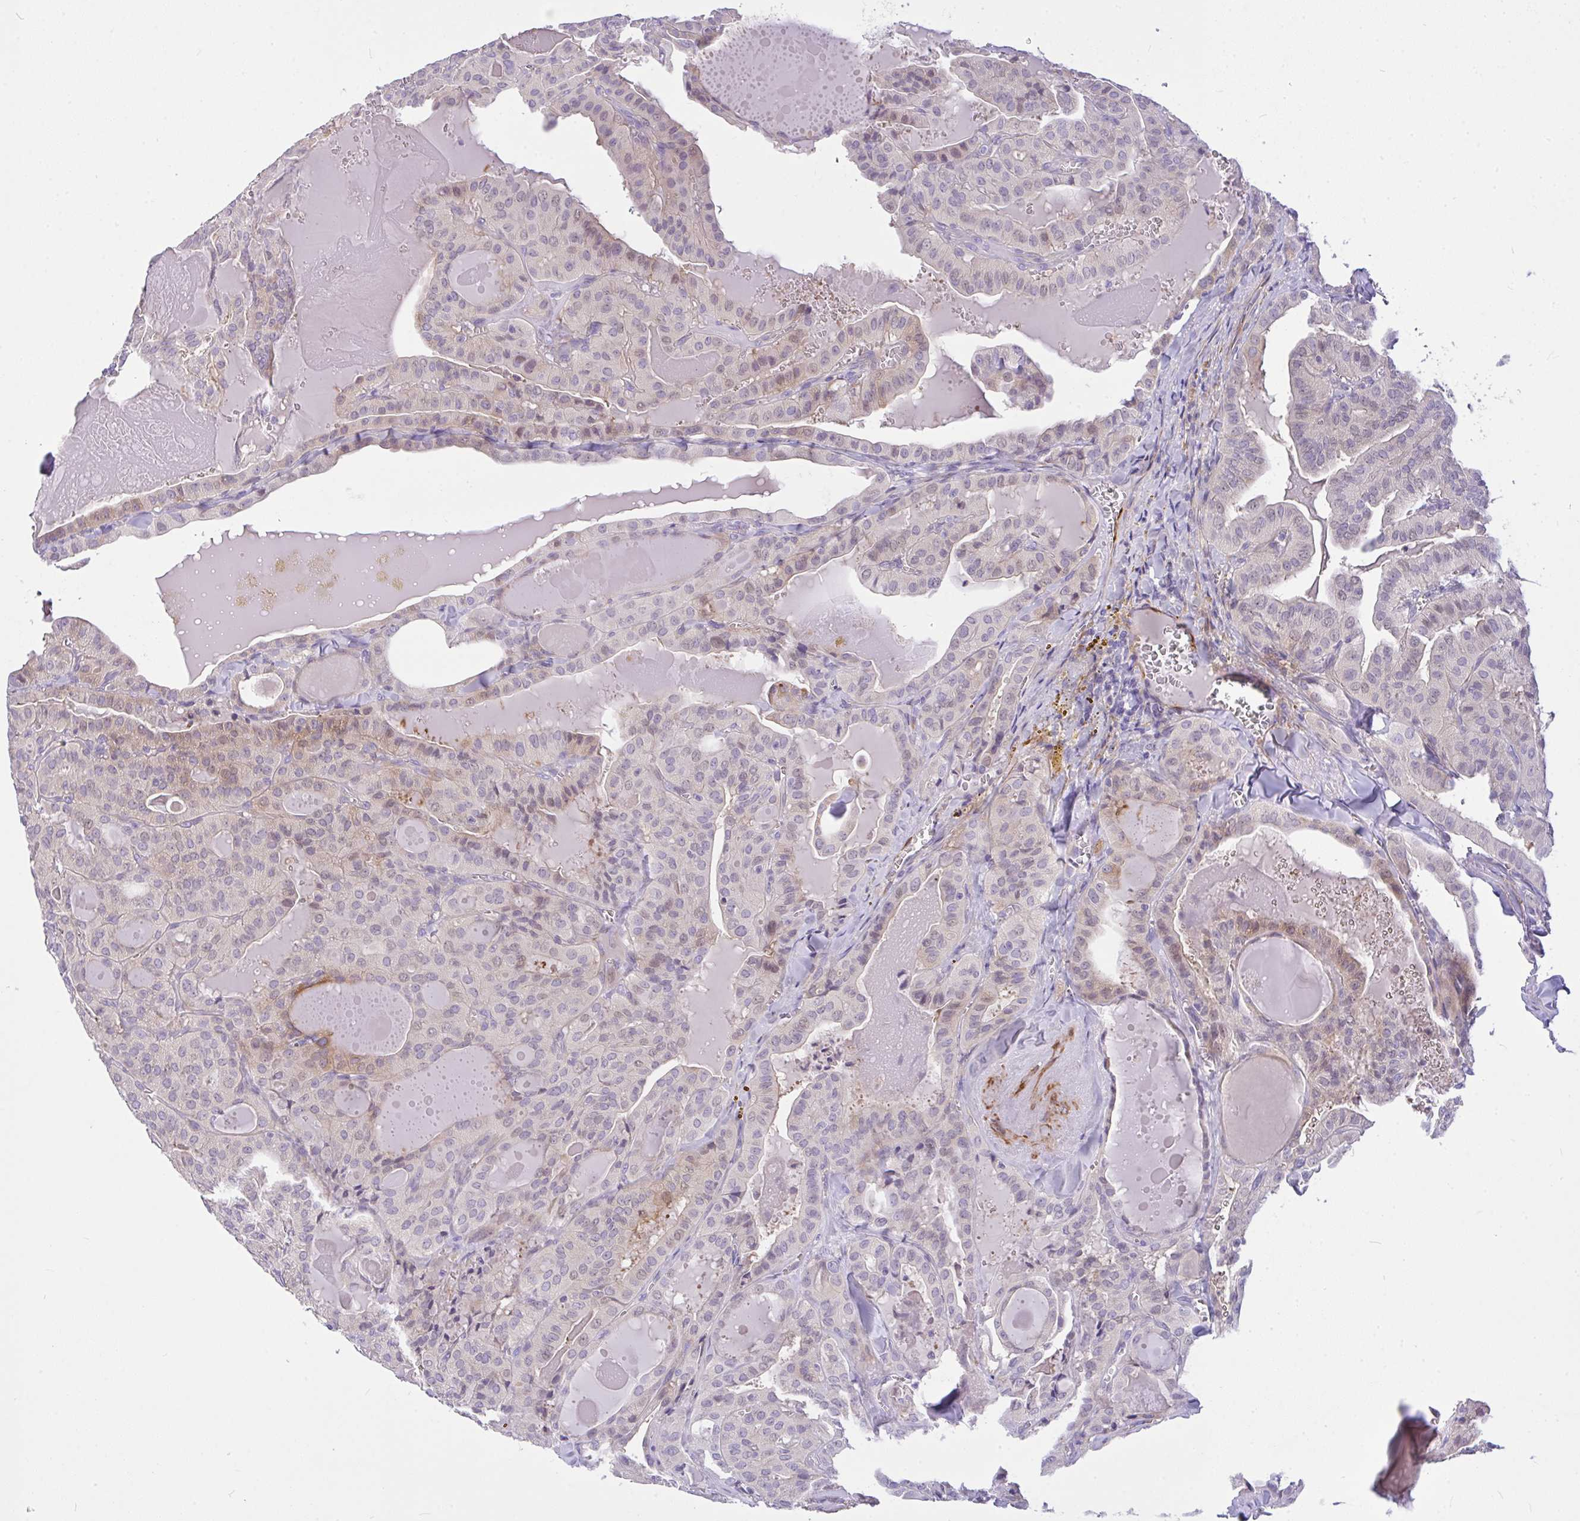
{"staining": {"intensity": "weak", "quantity": "<25%", "location": "cytoplasmic/membranous"}, "tissue": "thyroid cancer", "cell_type": "Tumor cells", "image_type": "cancer", "snomed": [{"axis": "morphology", "description": "Papillary adenocarcinoma, NOS"}, {"axis": "topography", "description": "Thyroid gland"}], "caption": "This is an IHC histopathology image of thyroid cancer. There is no positivity in tumor cells.", "gene": "MOCS1", "patient": {"sex": "male", "age": 52}}